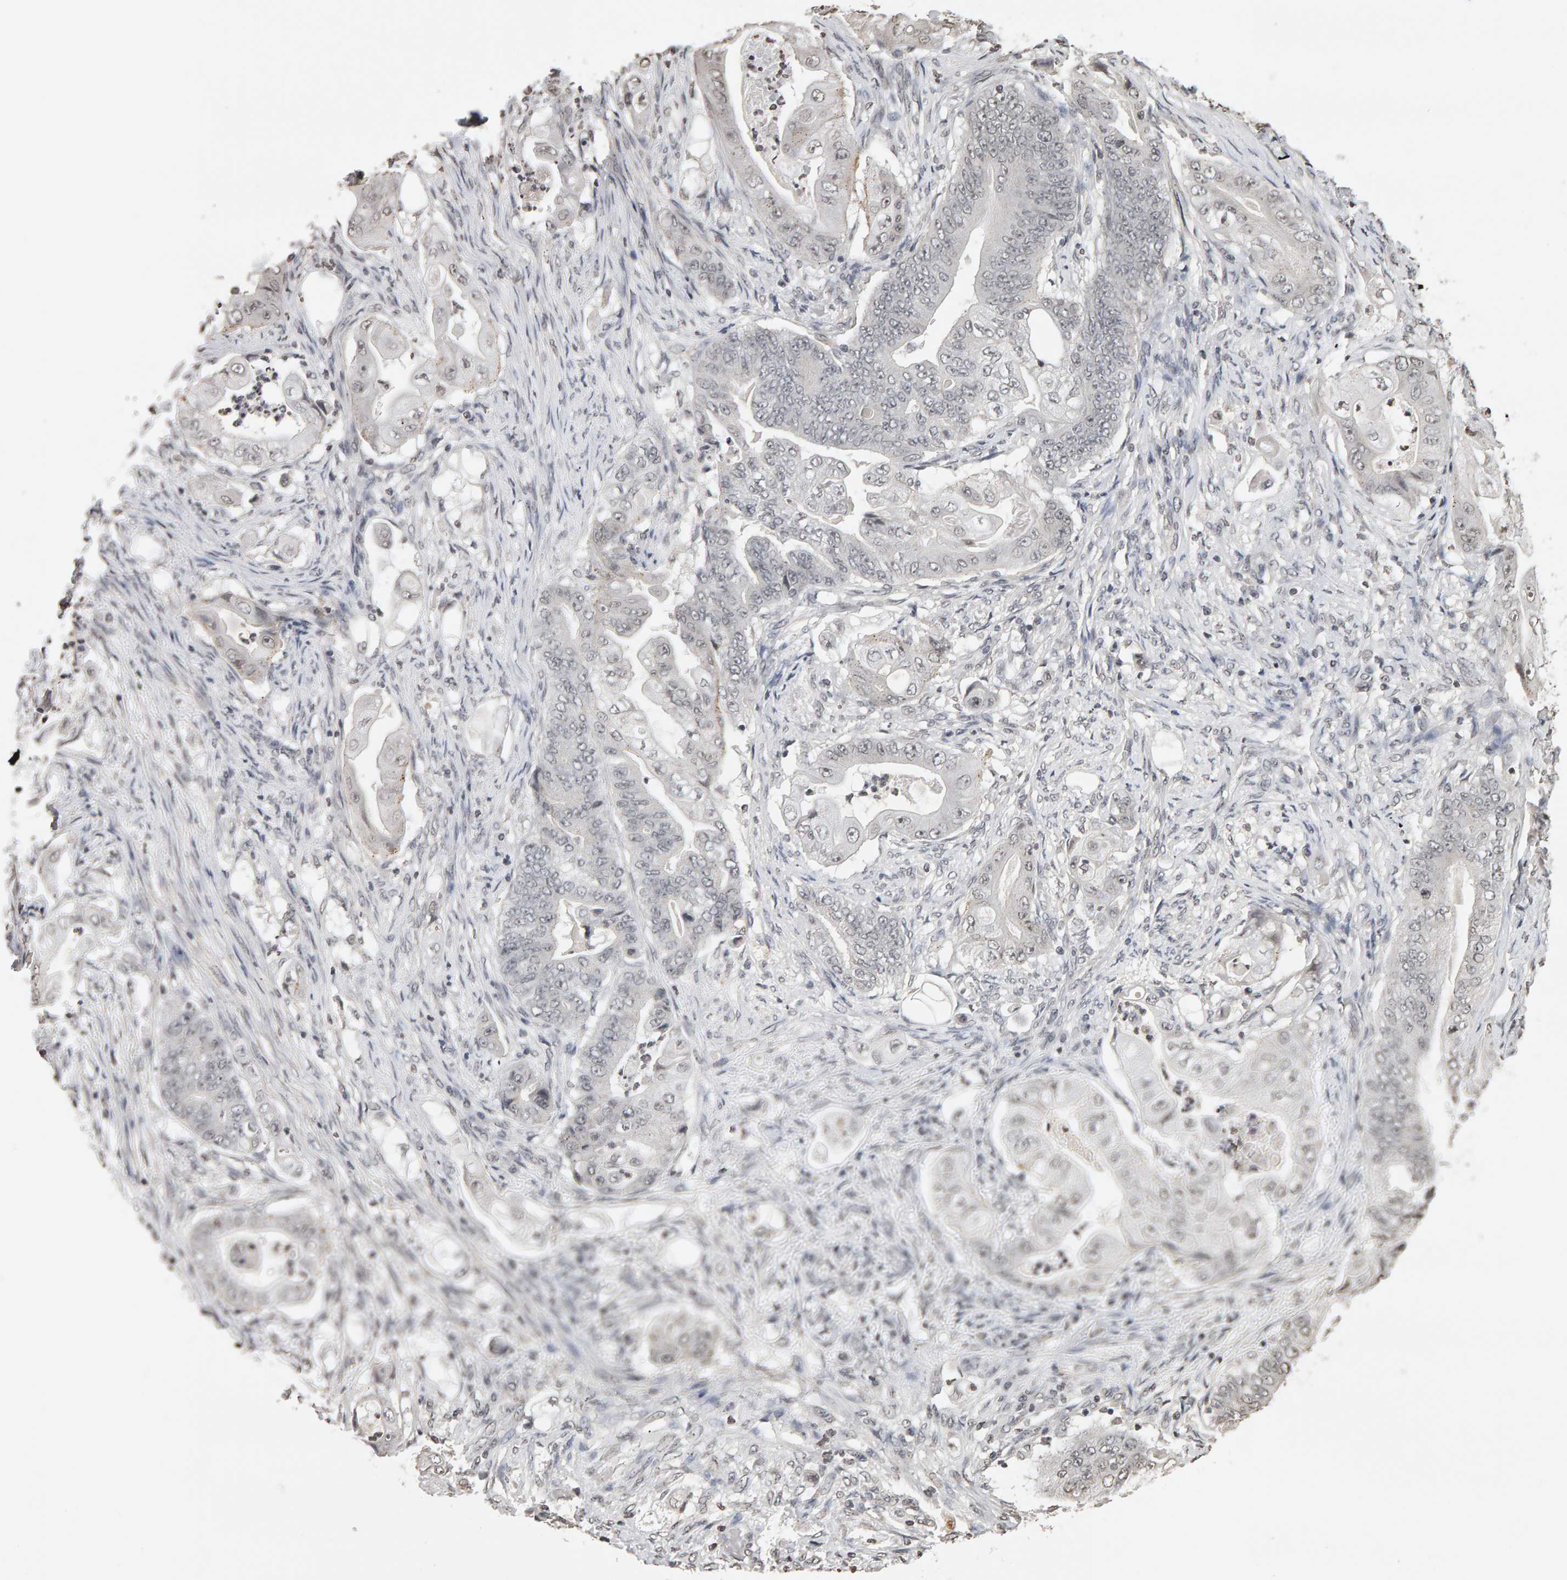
{"staining": {"intensity": "weak", "quantity": "25%-75%", "location": "nuclear"}, "tissue": "stomach cancer", "cell_type": "Tumor cells", "image_type": "cancer", "snomed": [{"axis": "morphology", "description": "Adenocarcinoma, NOS"}, {"axis": "topography", "description": "Stomach"}], "caption": "IHC (DAB) staining of human stomach cancer shows weak nuclear protein staining in approximately 25%-75% of tumor cells.", "gene": "AFF4", "patient": {"sex": "female", "age": 73}}